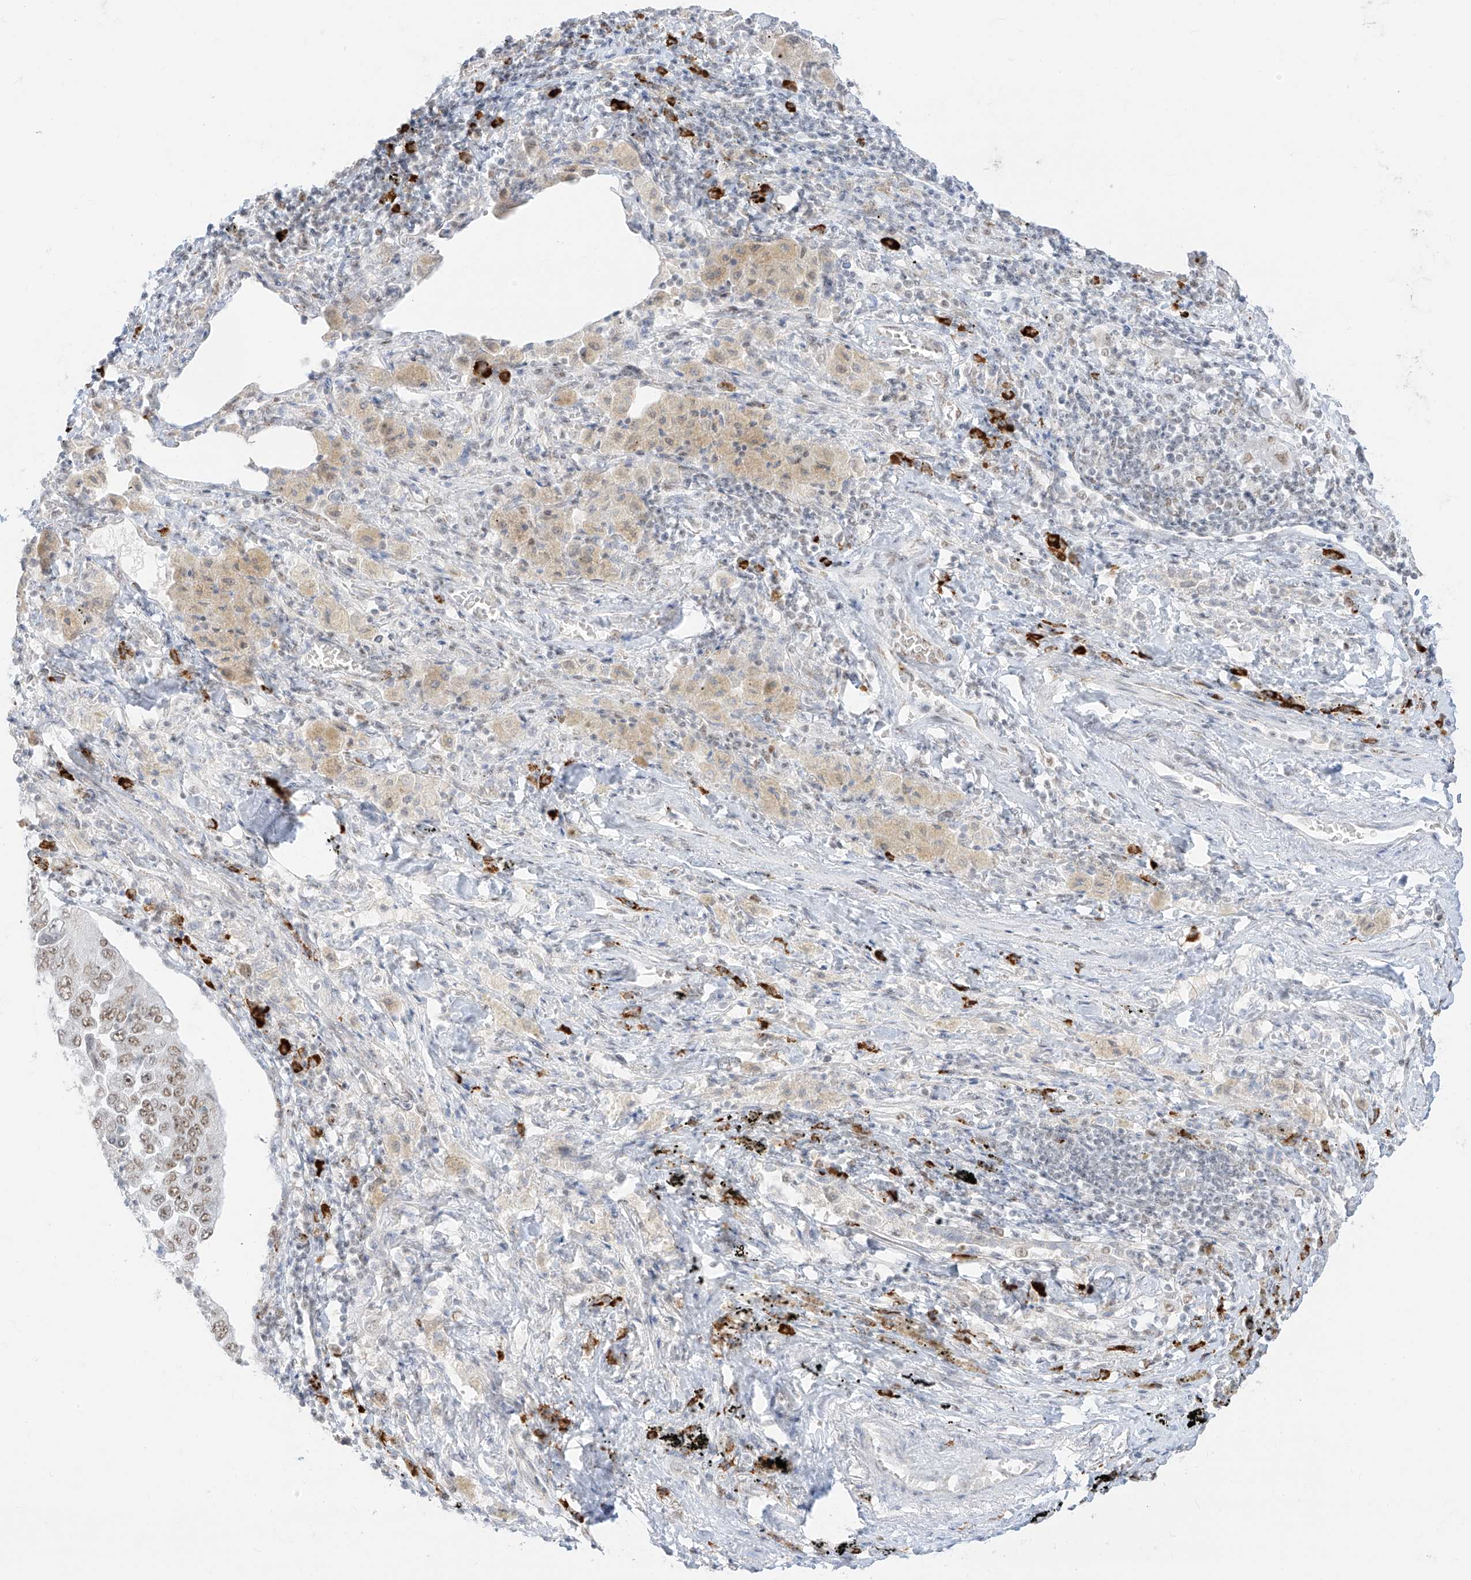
{"staining": {"intensity": "moderate", "quantity": ">75%", "location": "nuclear"}, "tissue": "lung cancer", "cell_type": "Tumor cells", "image_type": "cancer", "snomed": [{"axis": "morphology", "description": "Adenocarcinoma, NOS"}, {"axis": "topography", "description": "Lung"}], "caption": "Immunohistochemistry micrograph of lung cancer (adenocarcinoma) stained for a protein (brown), which demonstrates medium levels of moderate nuclear staining in about >75% of tumor cells.", "gene": "SUPT5H", "patient": {"sex": "female", "age": 51}}